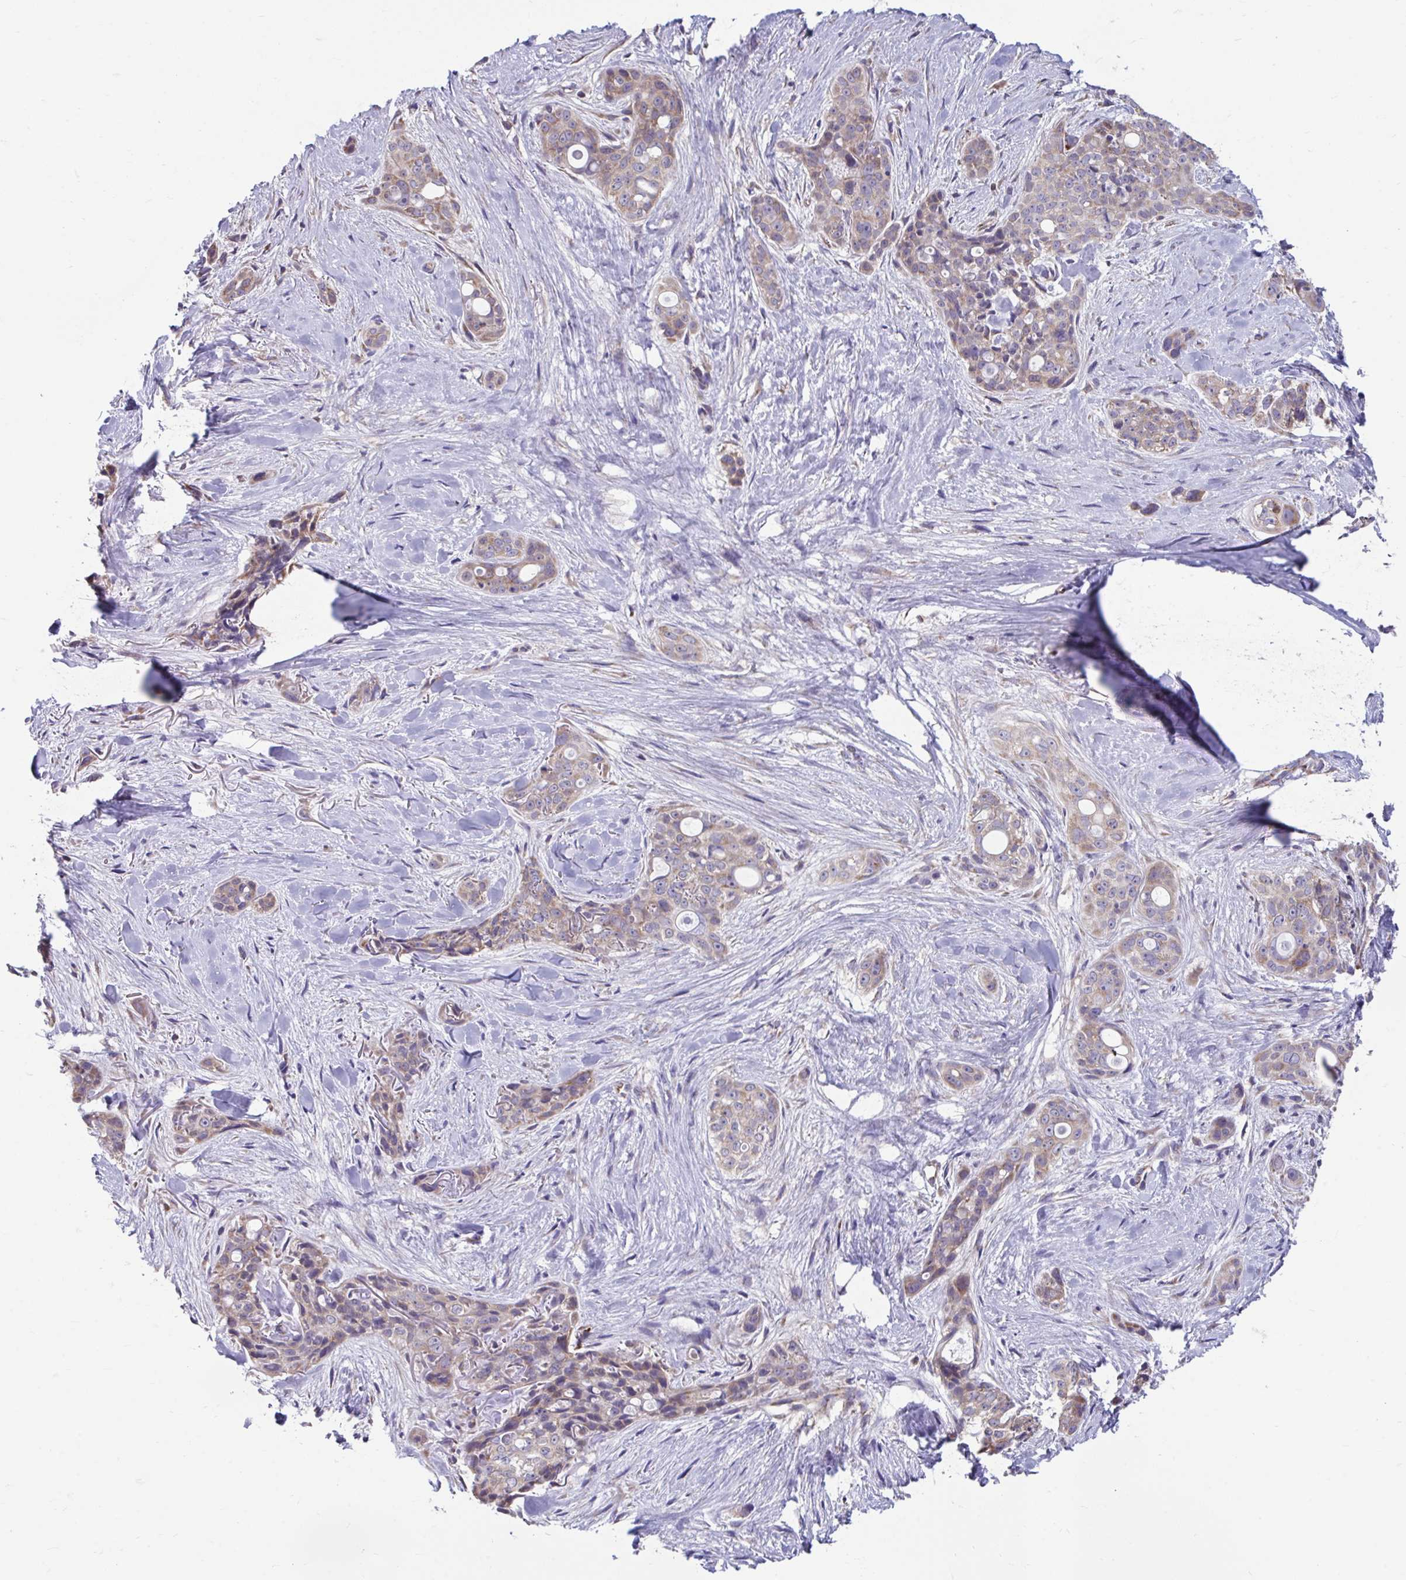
{"staining": {"intensity": "weak", "quantity": ">75%", "location": "cytoplasmic/membranous"}, "tissue": "skin cancer", "cell_type": "Tumor cells", "image_type": "cancer", "snomed": [{"axis": "morphology", "description": "Basal cell carcinoma"}, {"axis": "topography", "description": "Skin"}], "caption": "Immunohistochemical staining of human skin cancer (basal cell carcinoma) shows low levels of weak cytoplasmic/membranous protein staining in about >75% of tumor cells.", "gene": "LINGO4", "patient": {"sex": "female", "age": 79}}